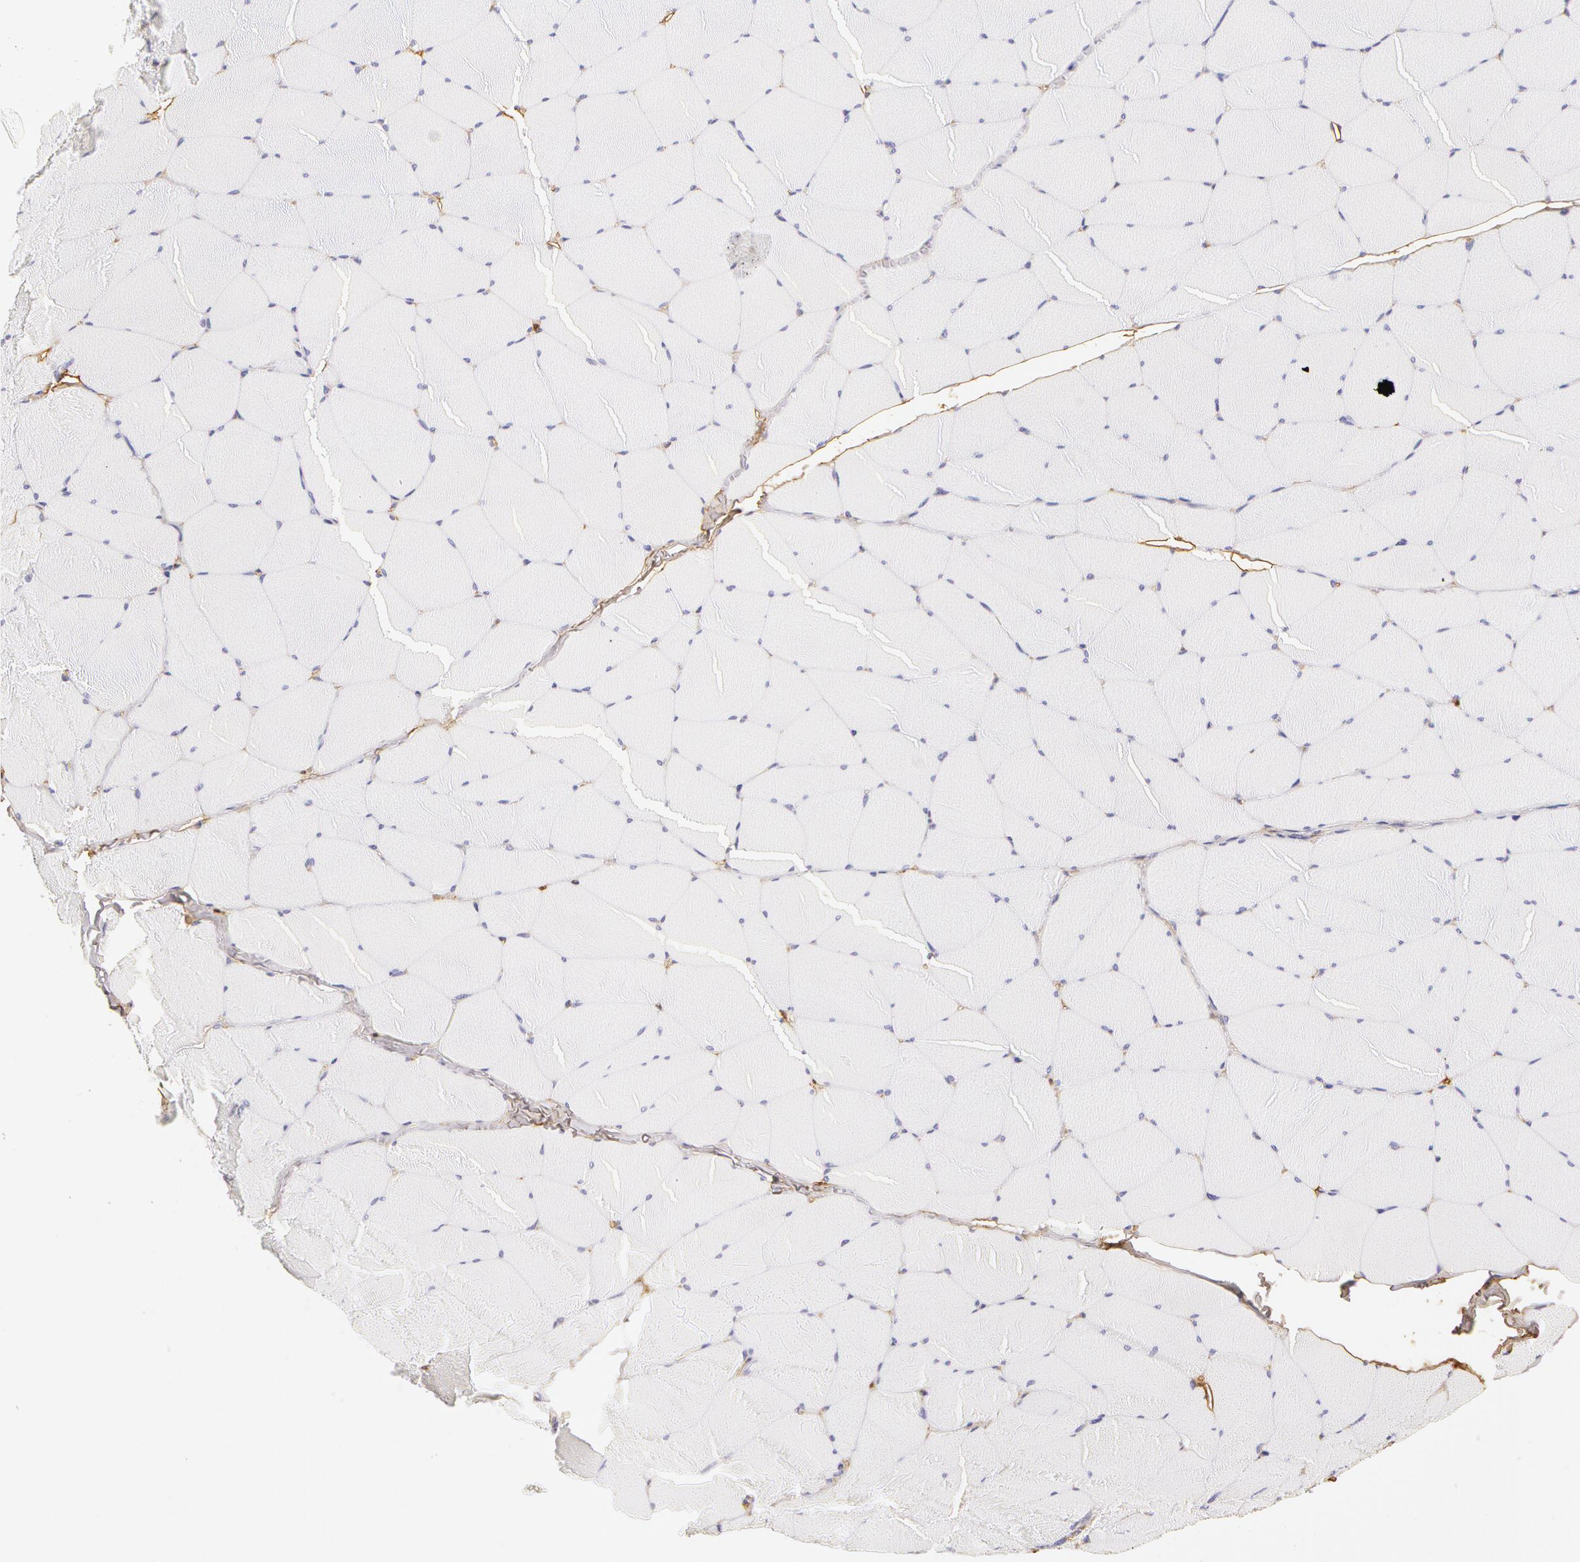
{"staining": {"intensity": "negative", "quantity": "none", "location": "none"}, "tissue": "skeletal muscle", "cell_type": "Myocytes", "image_type": "normal", "snomed": [{"axis": "morphology", "description": "Normal tissue, NOS"}, {"axis": "topography", "description": "Skeletal muscle"}, {"axis": "topography", "description": "Salivary gland"}], "caption": "Immunohistochemistry (IHC) photomicrograph of benign human skeletal muscle stained for a protein (brown), which exhibits no expression in myocytes. (DAB immunohistochemistry (IHC), high magnification).", "gene": "AHSG", "patient": {"sex": "male", "age": 62}}